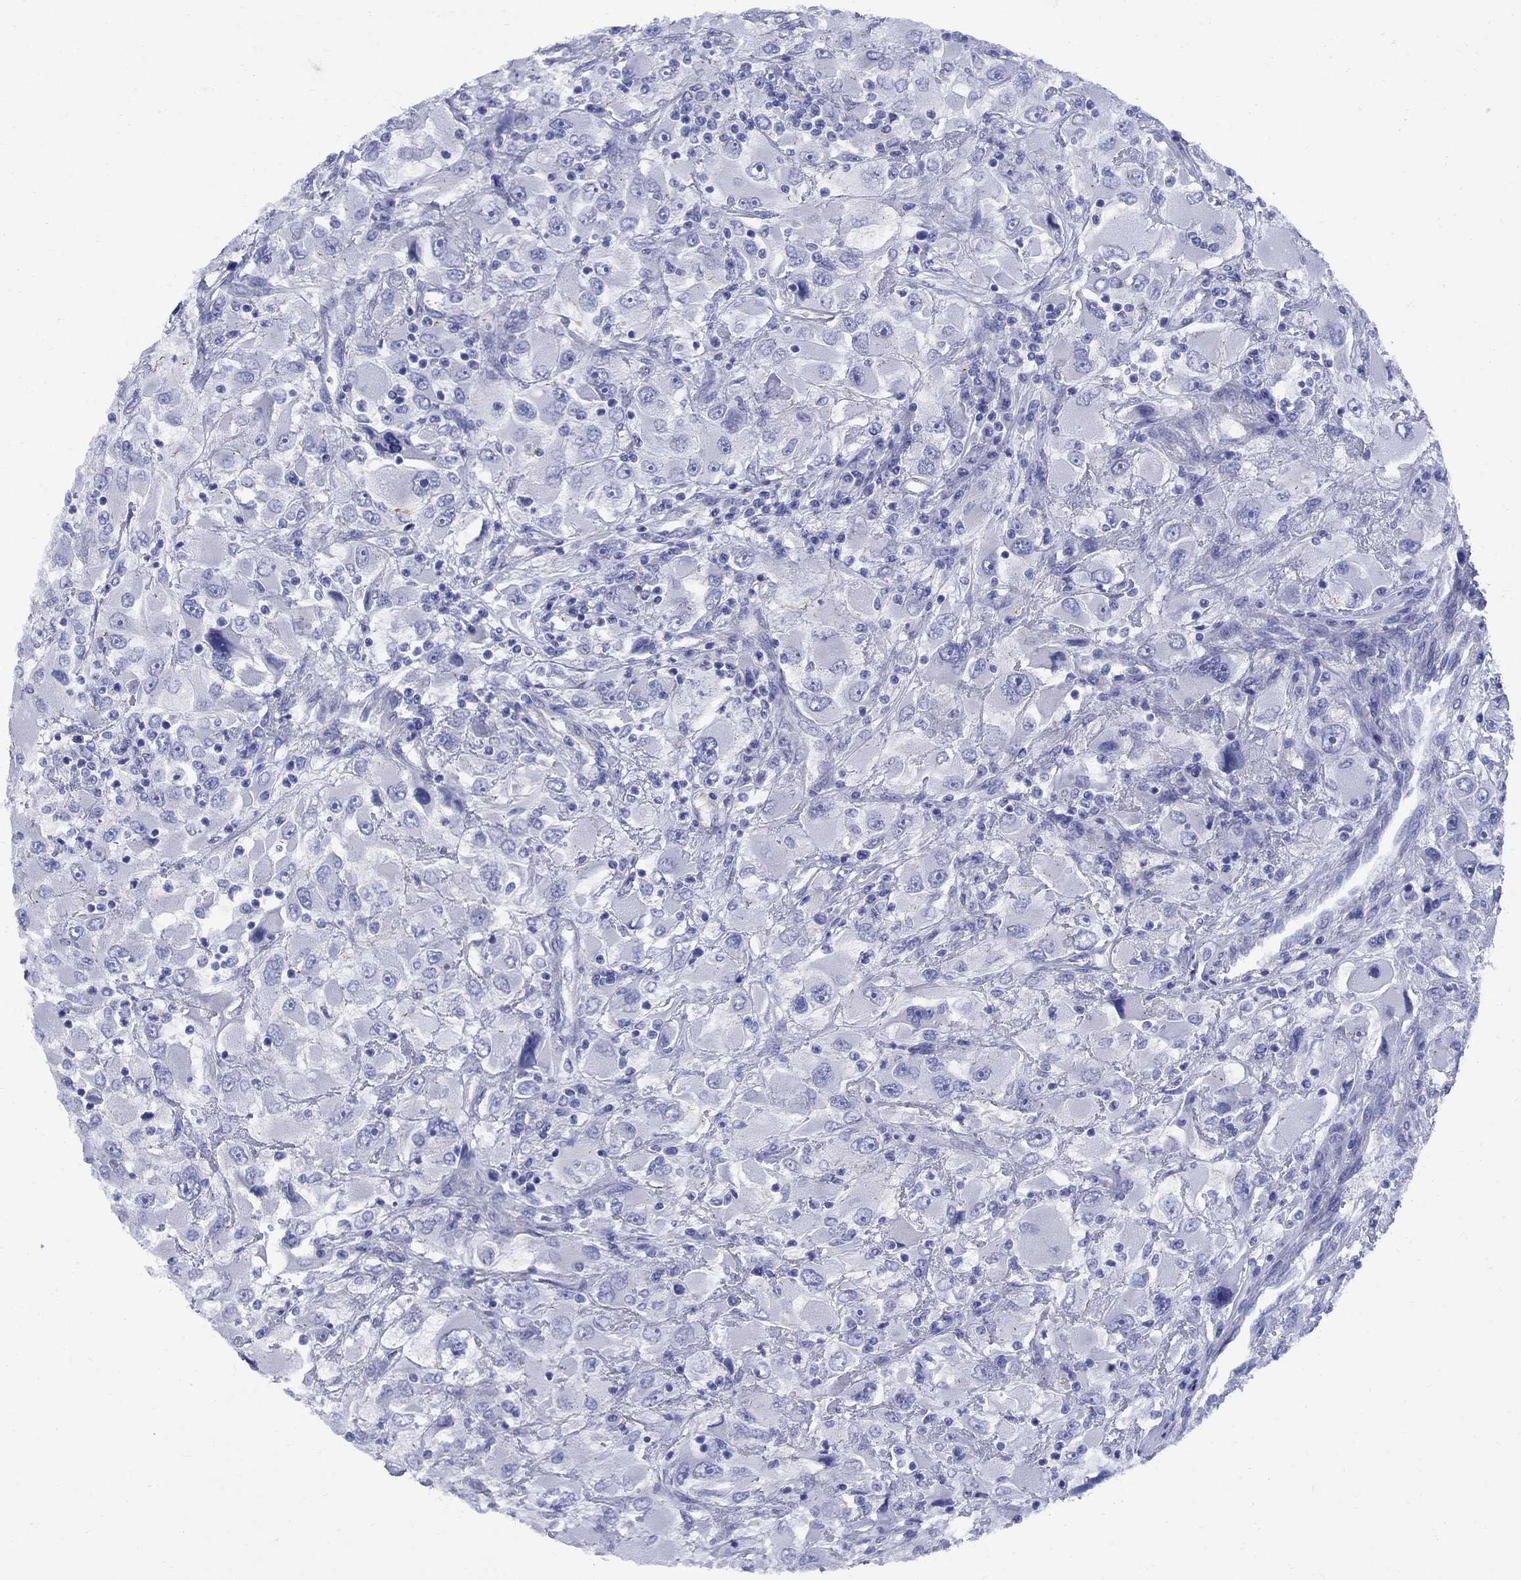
{"staining": {"intensity": "negative", "quantity": "none", "location": "none"}, "tissue": "renal cancer", "cell_type": "Tumor cells", "image_type": "cancer", "snomed": [{"axis": "morphology", "description": "Adenocarcinoma, NOS"}, {"axis": "topography", "description": "Kidney"}], "caption": "This is a micrograph of IHC staining of renal cancer (adenocarcinoma), which shows no staining in tumor cells.", "gene": "SMCP", "patient": {"sex": "female", "age": 52}}